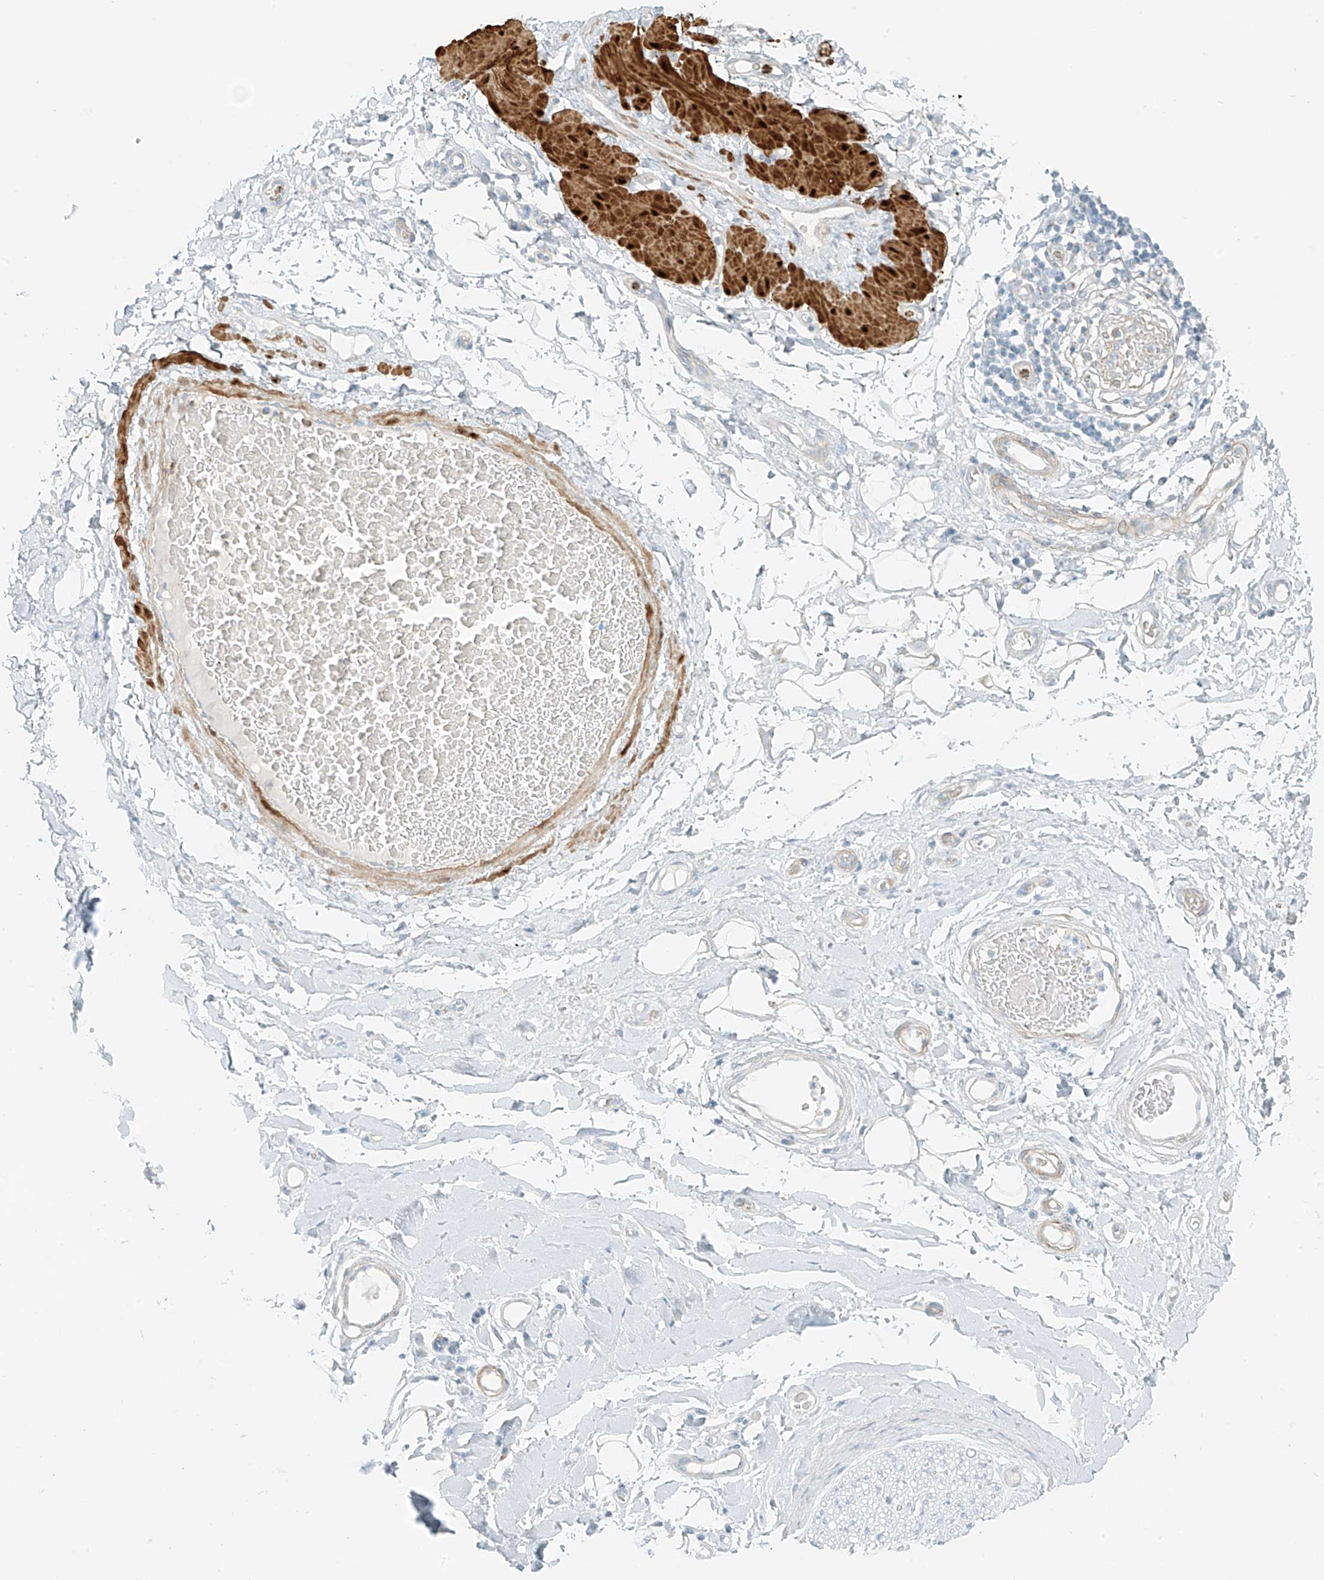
{"staining": {"intensity": "negative", "quantity": "none", "location": "none"}, "tissue": "adipose tissue", "cell_type": "Adipocytes", "image_type": "normal", "snomed": [{"axis": "morphology", "description": "Normal tissue, NOS"}, {"axis": "morphology", "description": "Adenocarcinoma, NOS"}, {"axis": "topography", "description": "Stomach, upper"}, {"axis": "topography", "description": "Peripheral nerve tissue"}], "caption": "Image shows no protein expression in adipocytes of normal adipose tissue.", "gene": "SMCP", "patient": {"sex": "male", "age": 62}}